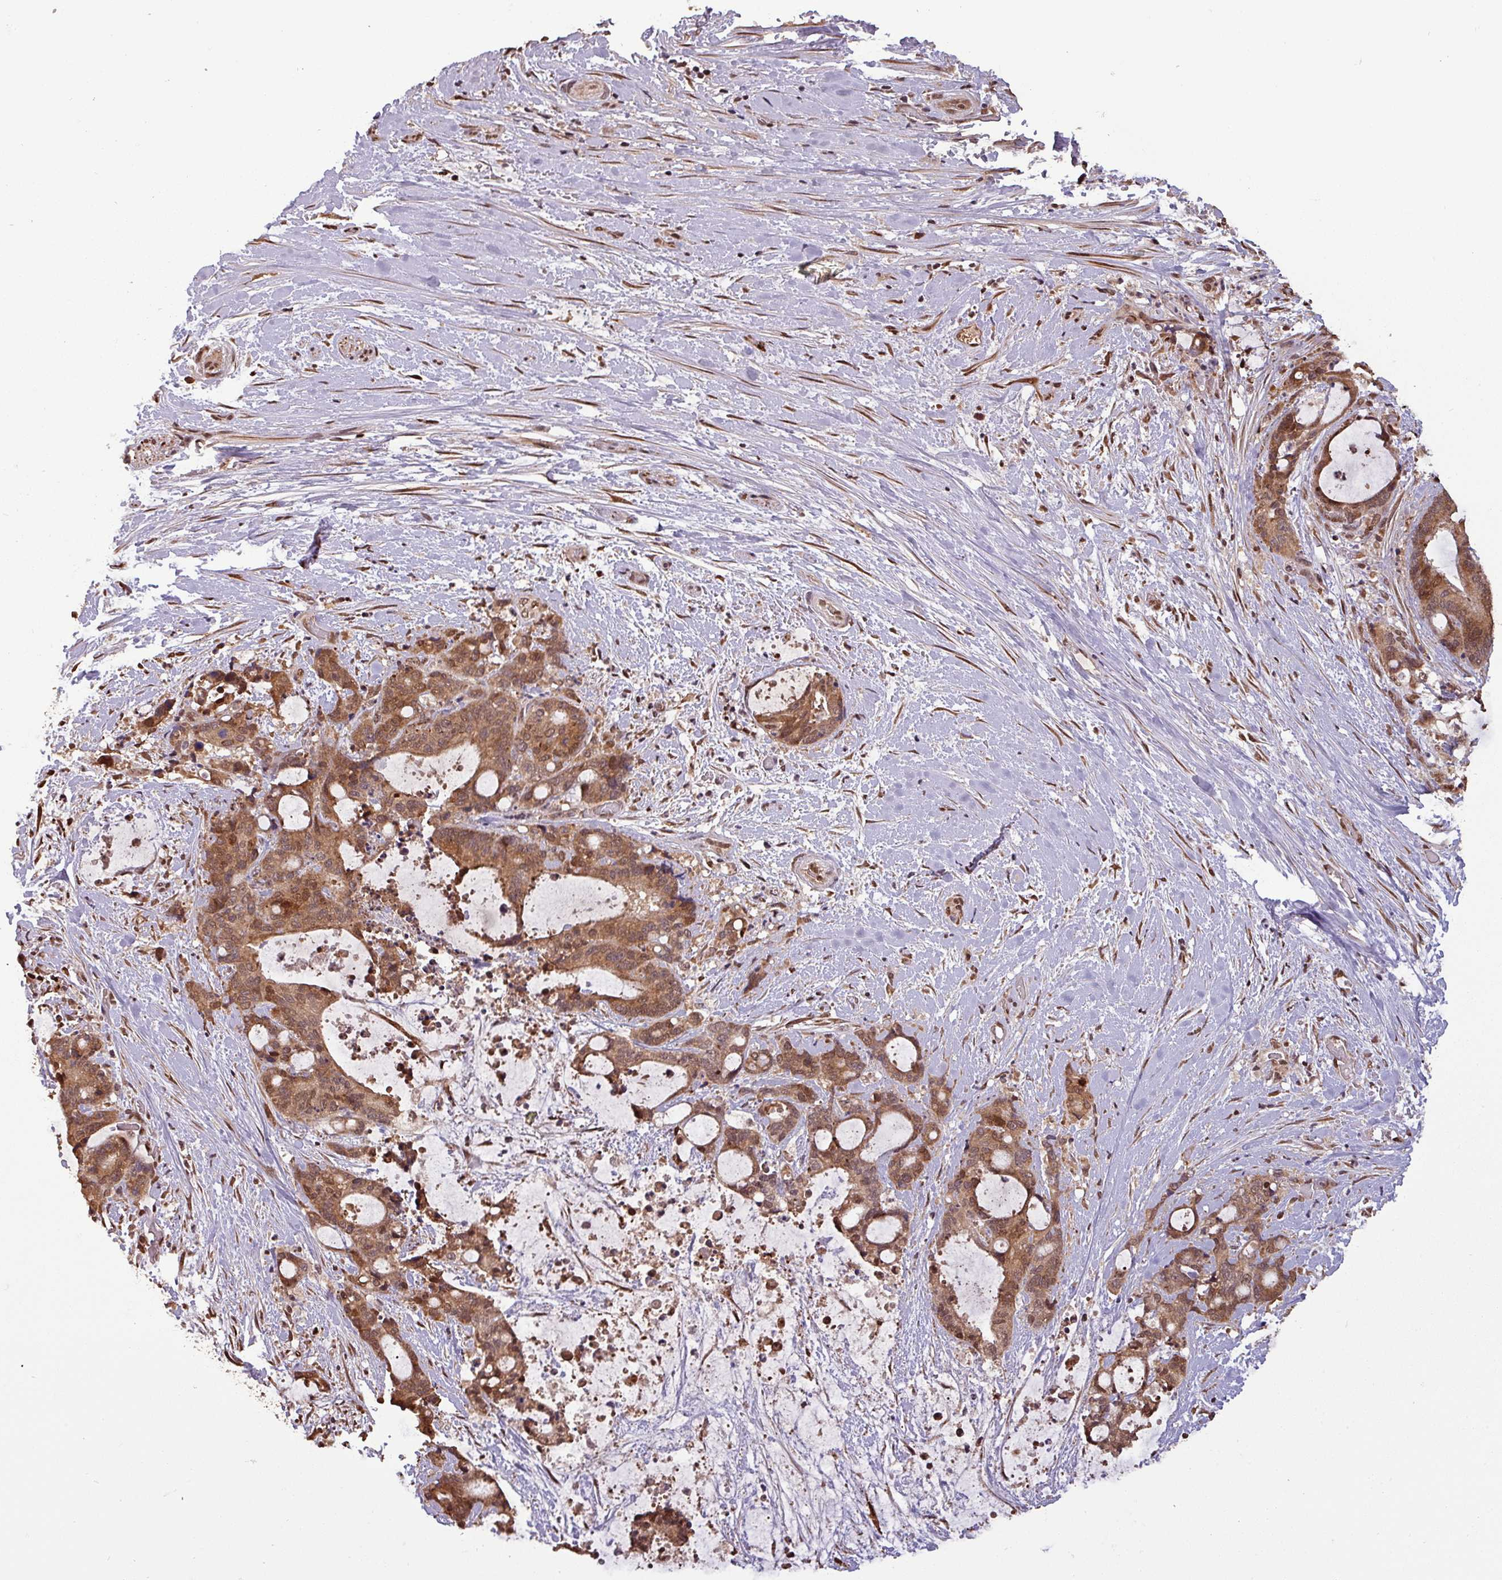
{"staining": {"intensity": "moderate", "quantity": ">75%", "location": "cytoplasmic/membranous,nuclear"}, "tissue": "liver cancer", "cell_type": "Tumor cells", "image_type": "cancer", "snomed": [{"axis": "morphology", "description": "Normal tissue, NOS"}, {"axis": "morphology", "description": "Cholangiocarcinoma"}, {"axis": "topography", "description": "Liver"}, {"axis": "topography", "description": "Peripheral nerve tissue"}], "caption": "Protein staining demonstrates moderate cytoplasmic/membranous and nuclear positivity in approximately >75% of tumor cells in liver cholangiocarcinoma.", "gene": "NOB1", "patient": {"sex": "female", "age": 73}}